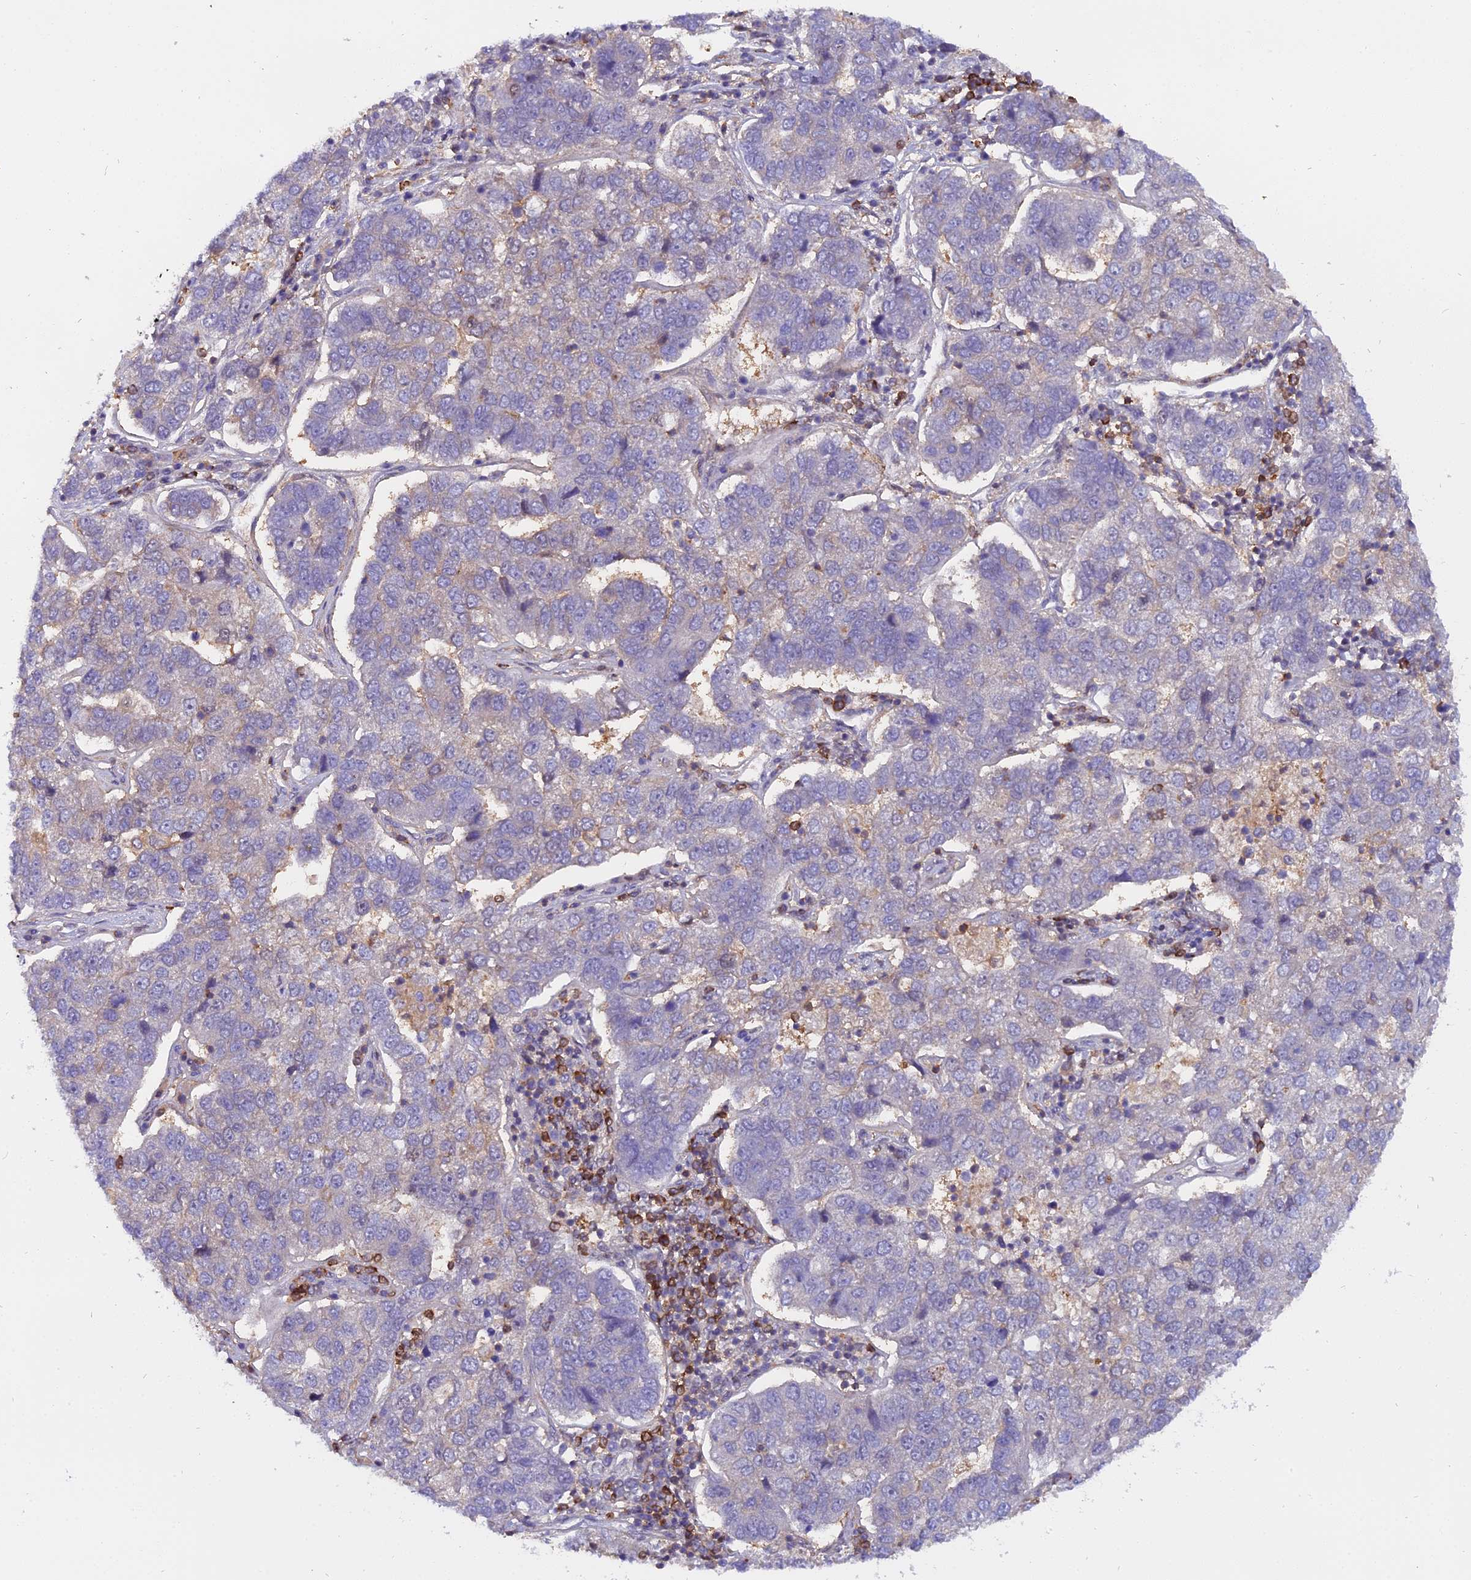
{"staining": {"intensity": "negative", "quantity": "none", "location": "none"}, "tissue": "pancreatic cancer", "cell_type": "Tumor cells", "image_type": "cancer", "snomed": [{"axis": "morphology", "description": "Adenocarcinoma, NOS"}, {"axis": "topography", "description": "Pancreas"}], "caption": "The micrograph demonstrates no significant positivity in tumor cells of pancreatic cancer (adenocarcinoma).", "gene": "FAM118B", "patient": {"sex": "female", "age": 61}}